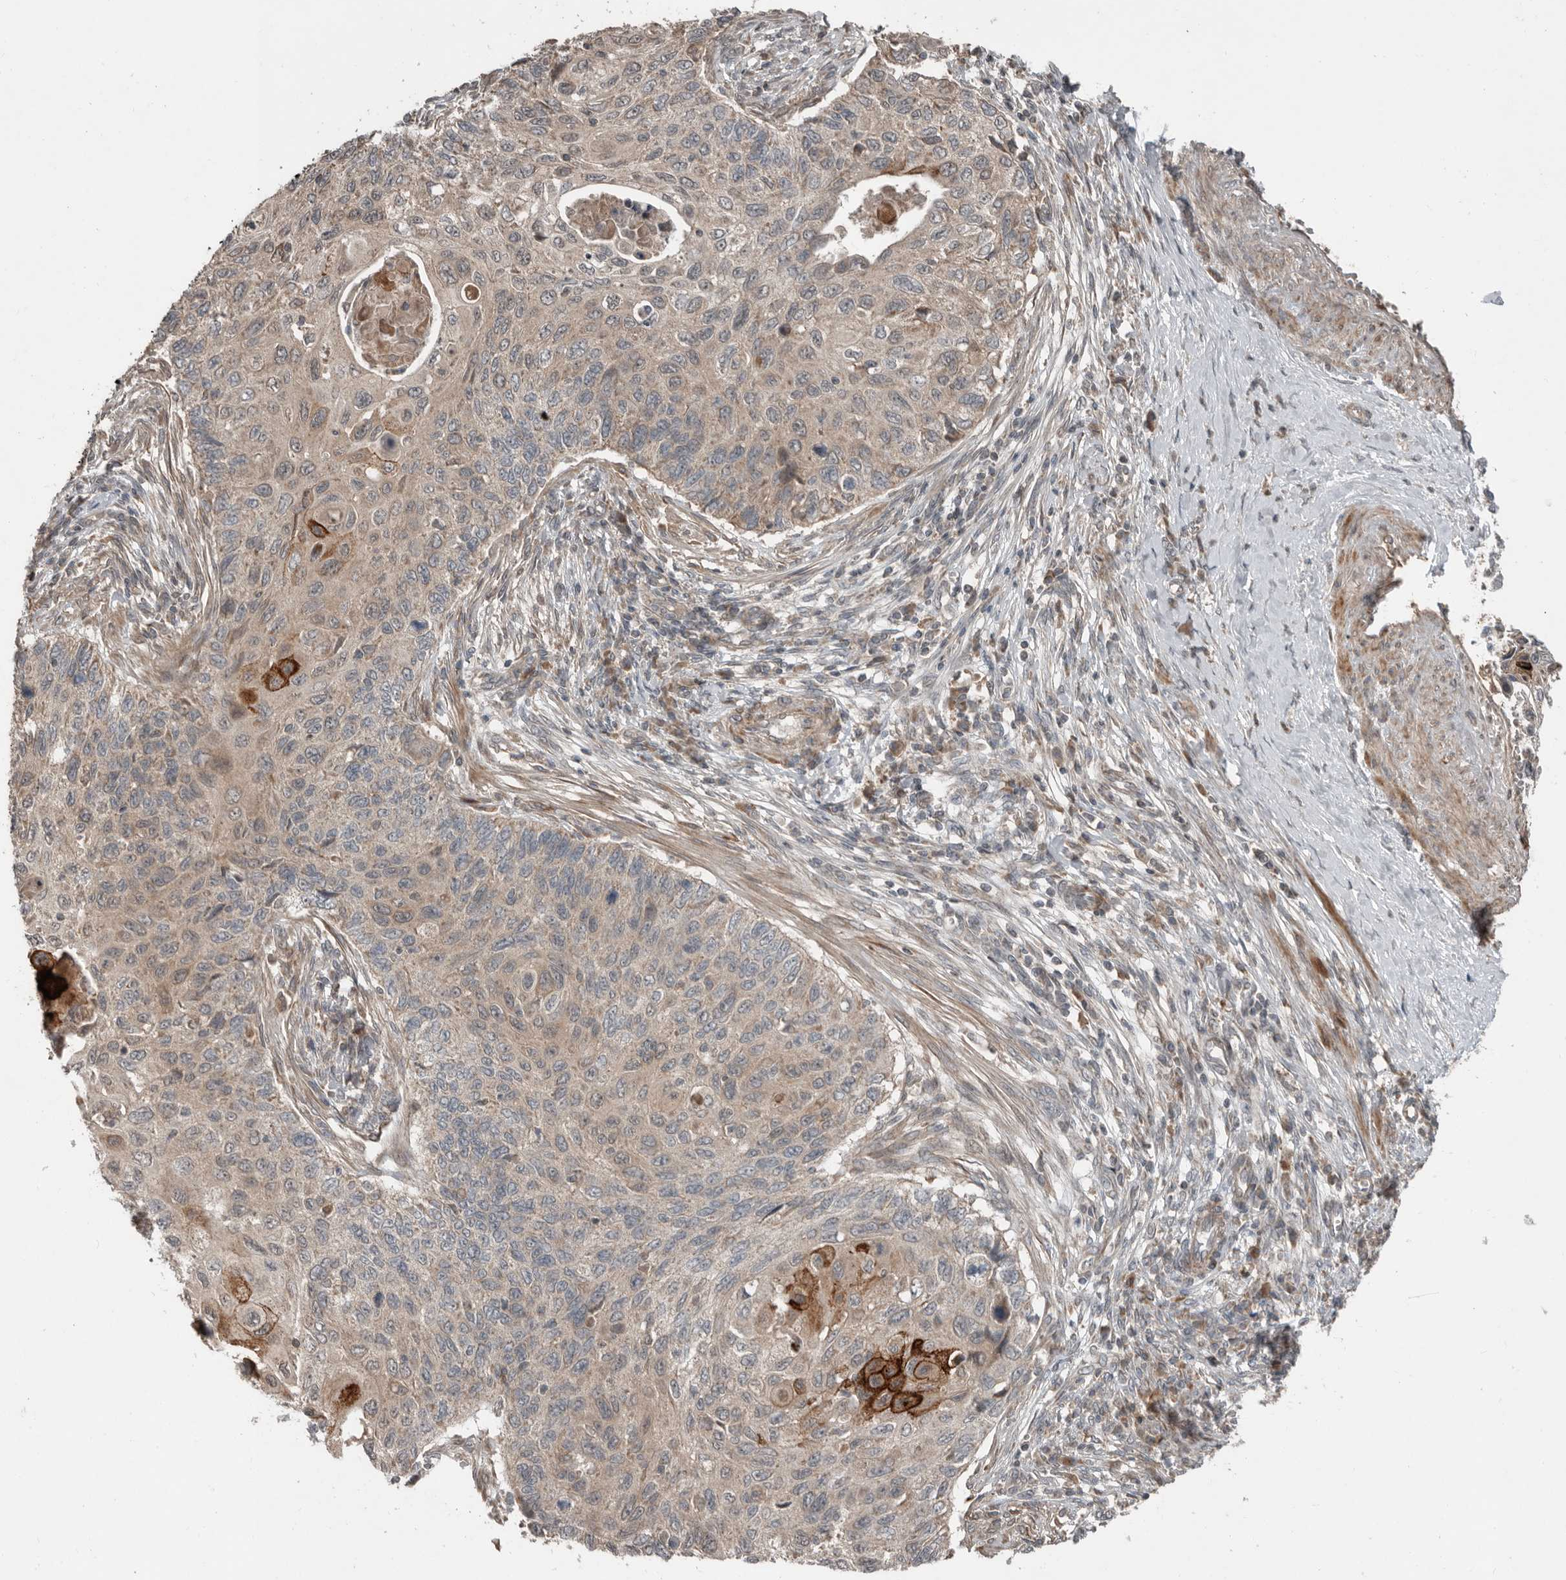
{"staining": {"intensity": "strong", "quantity": "<25%", "location": "cytoplasmic/membranous"}, "tissue": "cervical cancer", "cell_type": "Tumor cells", "image_type": "cancer", "snomed": [{"axis": "morphology", "description": "Squamous cell carcinoma, NOS"}, {"axis": "topography", "description": "Cervix"}], "caption": "Immunohistochemistry micrograph of neoplastic tissue: human cervical cancer (squamous cell carcinoma) stained using immunohistochemistry exhibits medium levels of strong protein expression localized specifically in the cytoplasmic/membranous of tumor cells, appearing as a cytoplasmic/membranous brown color.", "gene": "SLC6A7", "patient": {"sex": "female", "age": 70}}